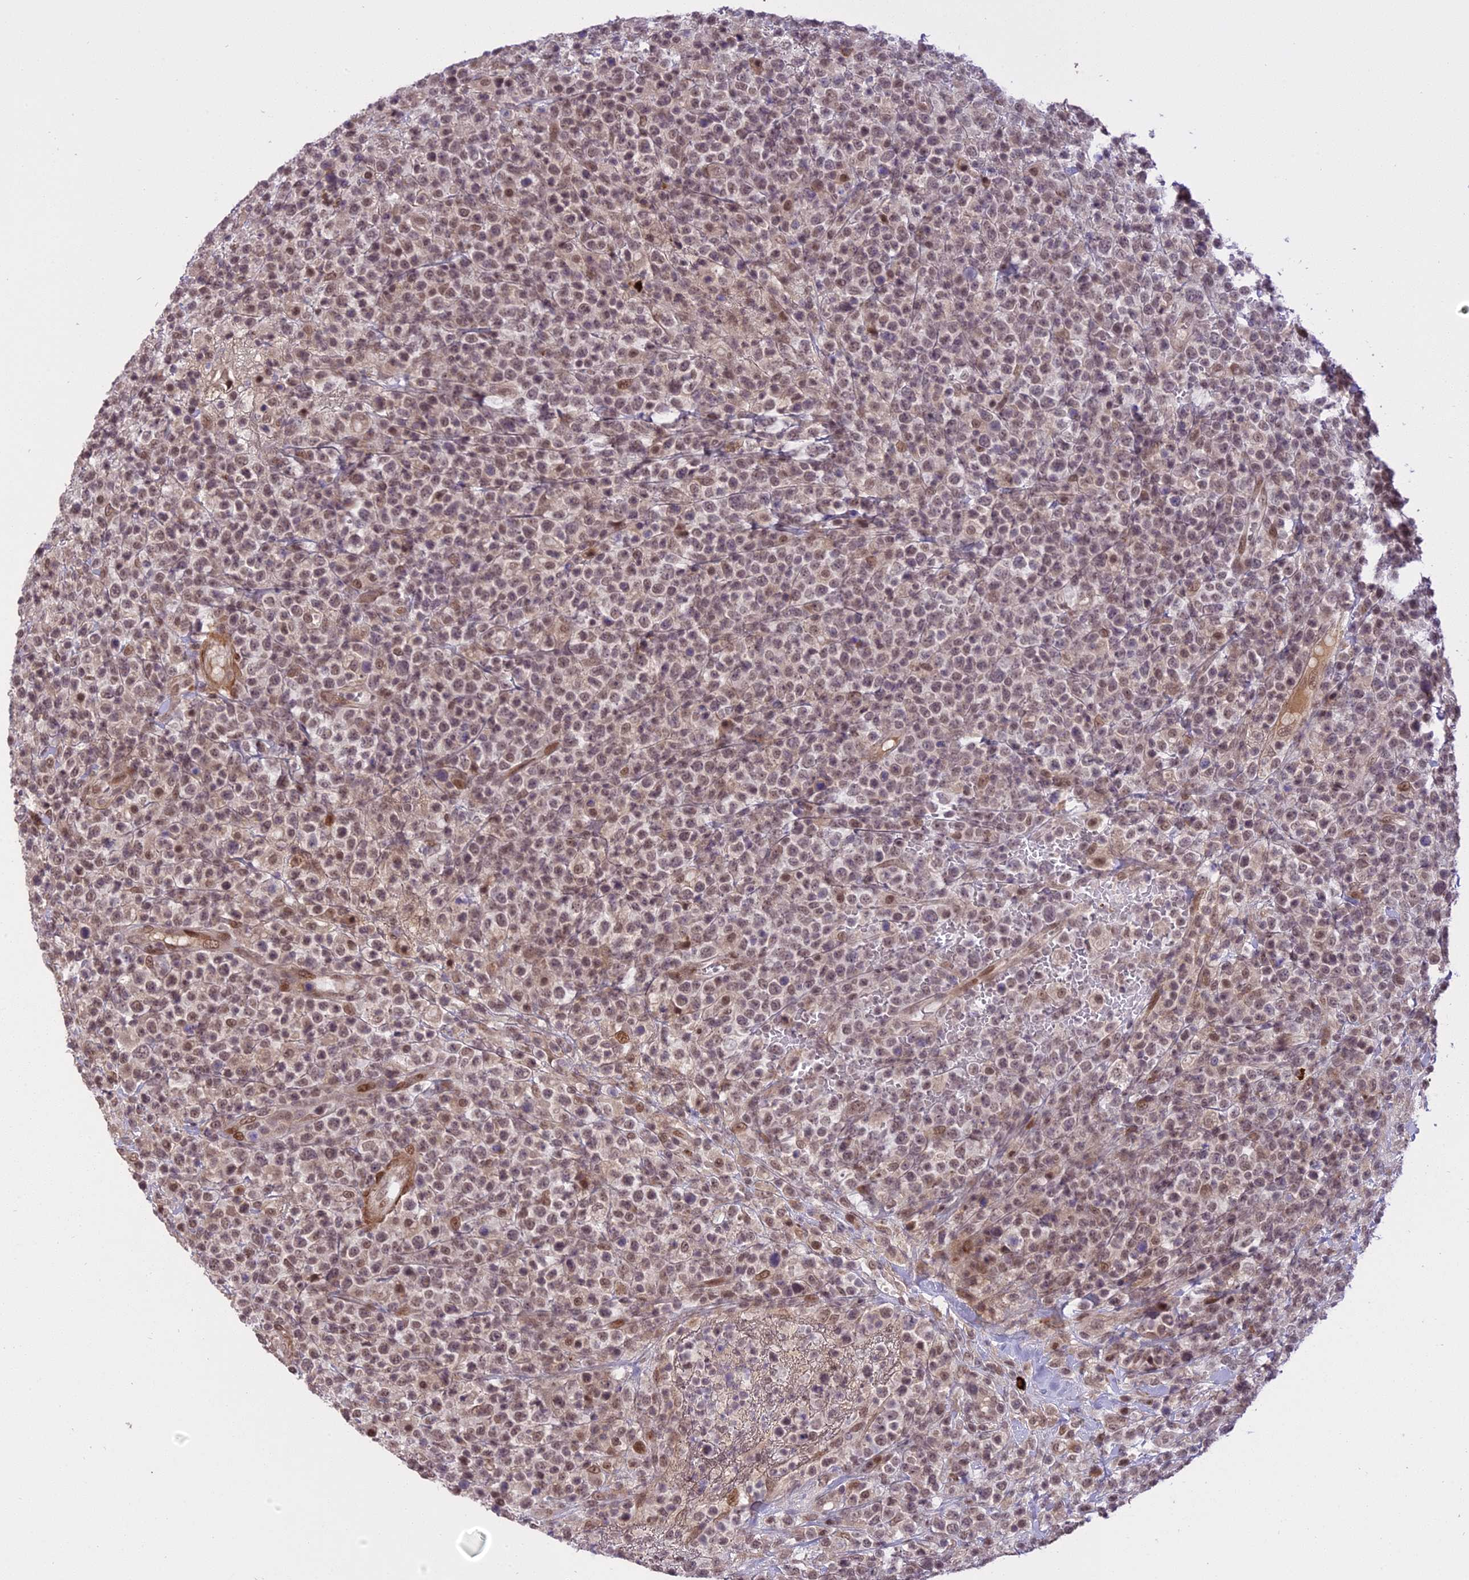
{"staining": {"intensity": "weak", "quantity": "<25%", "location": "nuclear"}, "tissue": "lymphoma", "cell_type": "Tumor cells", "image_type": "cancer", "snomed": [{"axis": "morphology", "description": "Malignant lymphoma, non-Hodgkin's type, High grade"}, {"axis": "topography", "description": "Colon"}], "caption": "This is an IHC photomicrograph of lymphoma. There is no expression in tumor cells.", "gene": "PRELID2", "patient": {"sex": "female", "age": 53}}